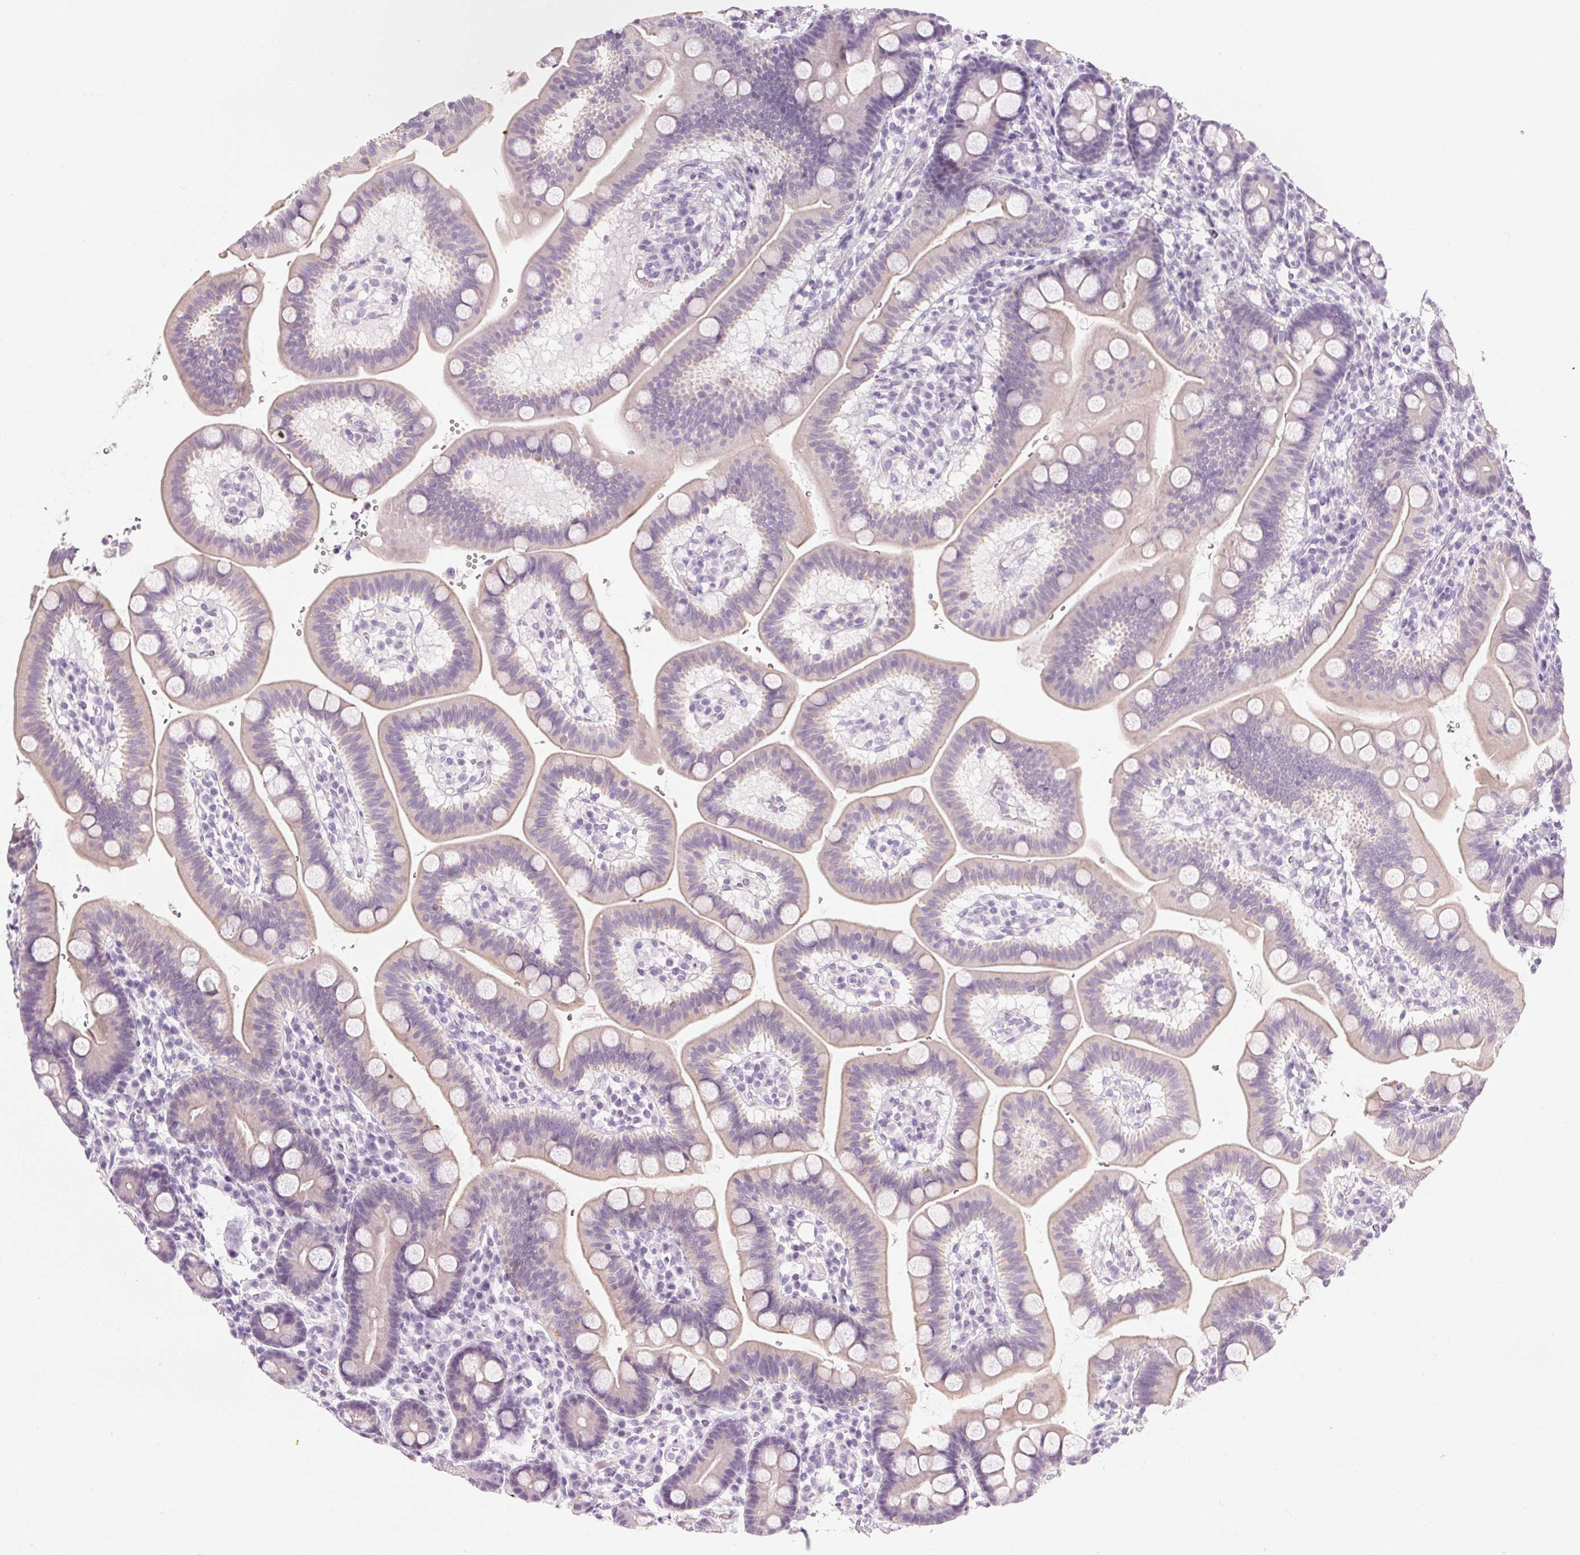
{"staining": {"intensity": "negative", "quantity": "none", "location": "none"}, "tissue": "duodenum", "cell_type": "Glandular cells", "image_type": "normal", "snomed": [{"axis": "morphology", "description": "Normal tissue, NOS"}, {"axis": "topography", "description": "Duodenum"}], "caption": "DAB immunohistochemical staining of benign human duodenum shows no significant expression in glandular cells.", "gene": "RPTN", "patient": {"sex": "male", "age": 59}}